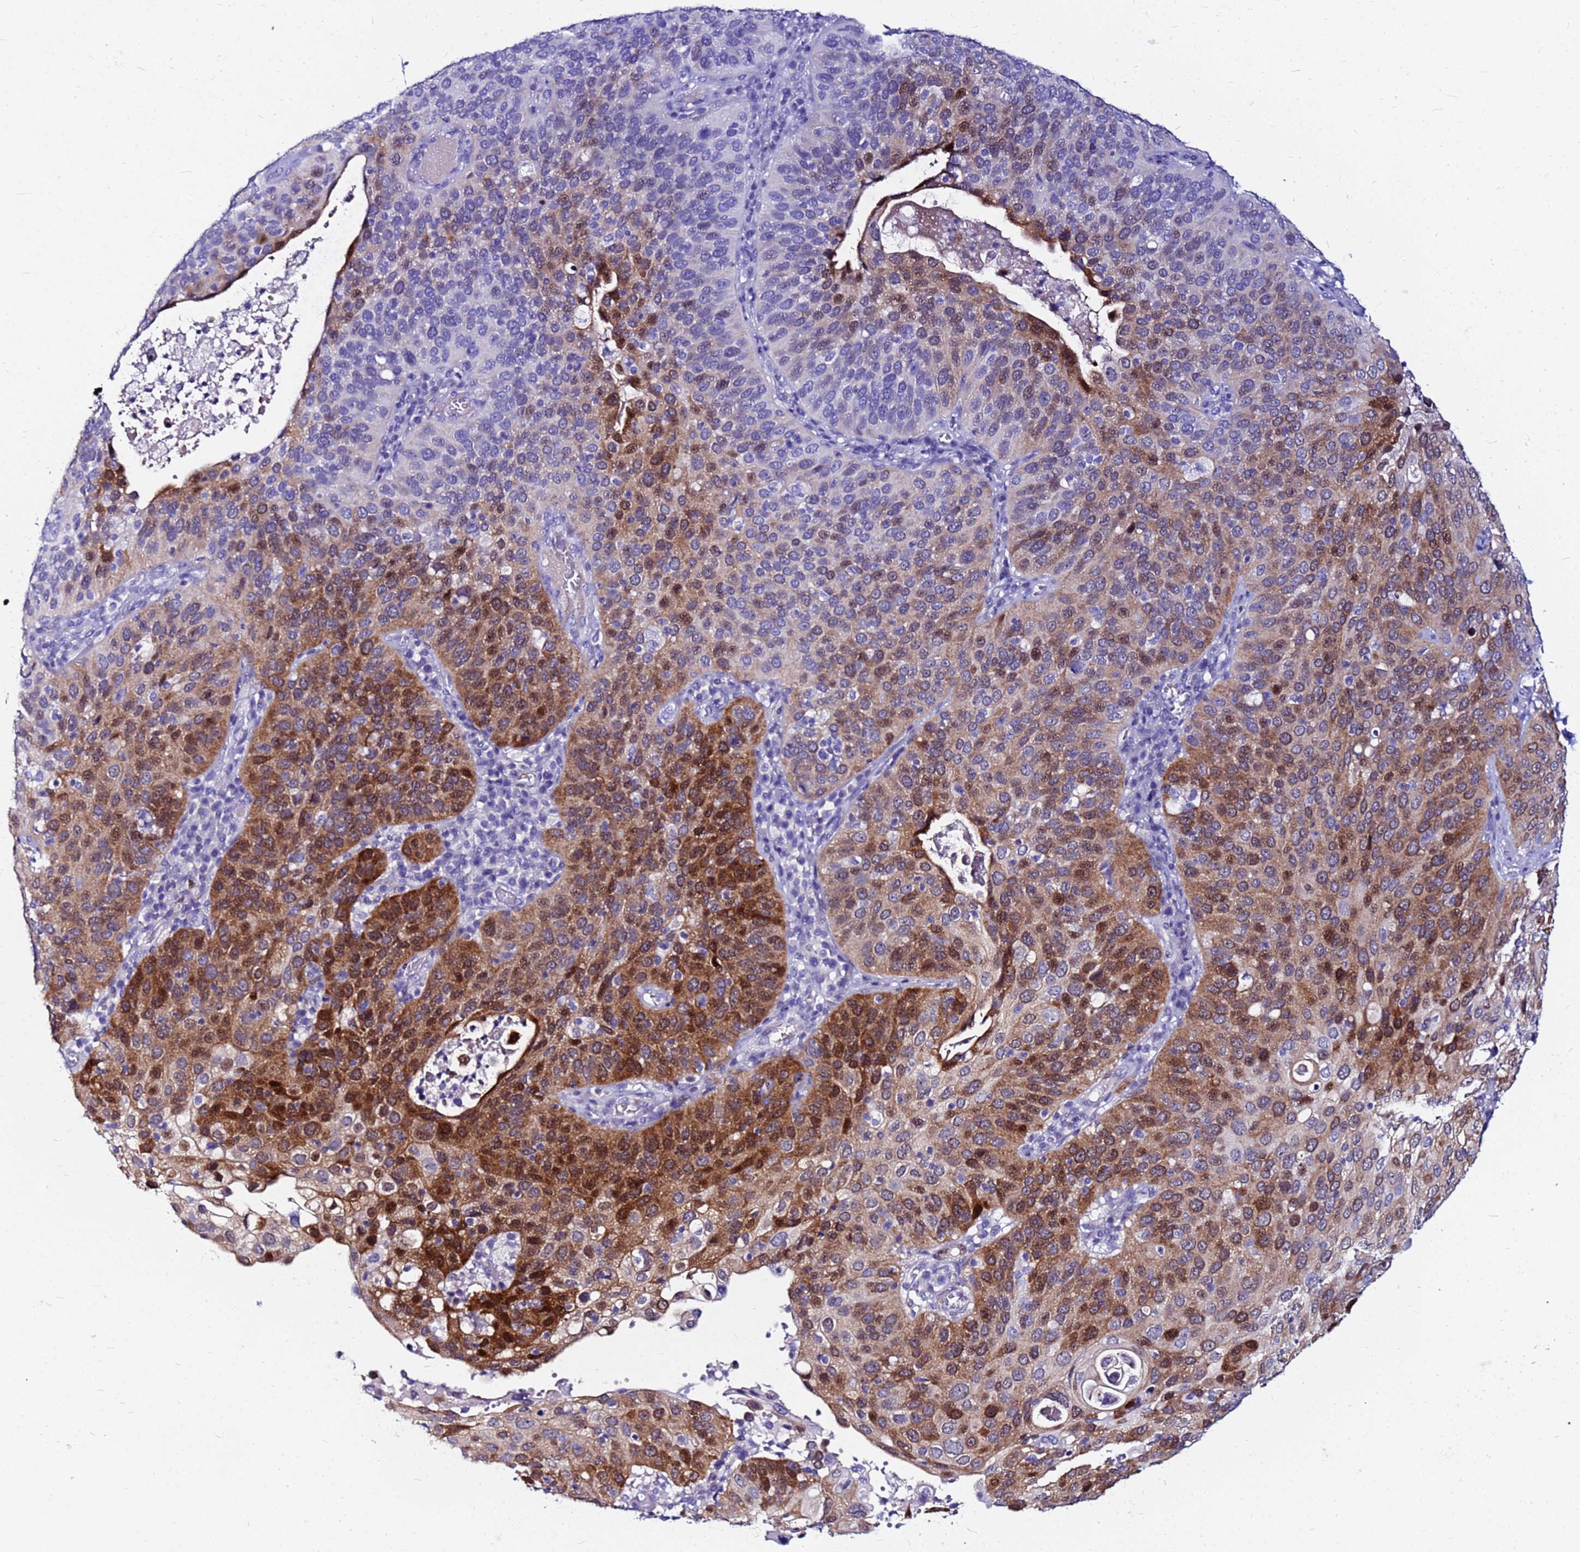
{"staining": {"intensity": "strong", "quantity": ">75%", "location": "cytoplasmic/membranous"}, "tissue": "cervical cancer", "cell_type": "Tumor cells", "image_type": "cancer", "snomed": [{"axis": "morphology", "description": "Squamous cell carcinoma, NOS"}, {"axis": "topography", "description": "Cervix"}], "caption": "An immunohistochemistry micrograph of neoplastic tissue is shown. Protein staining in brown highlights strong cytoplasmic/membranous positivity in cervical cancer within tumor cells.", "gene": "PPP1R14C", "patient": {"sex": "female", "age": 36}}